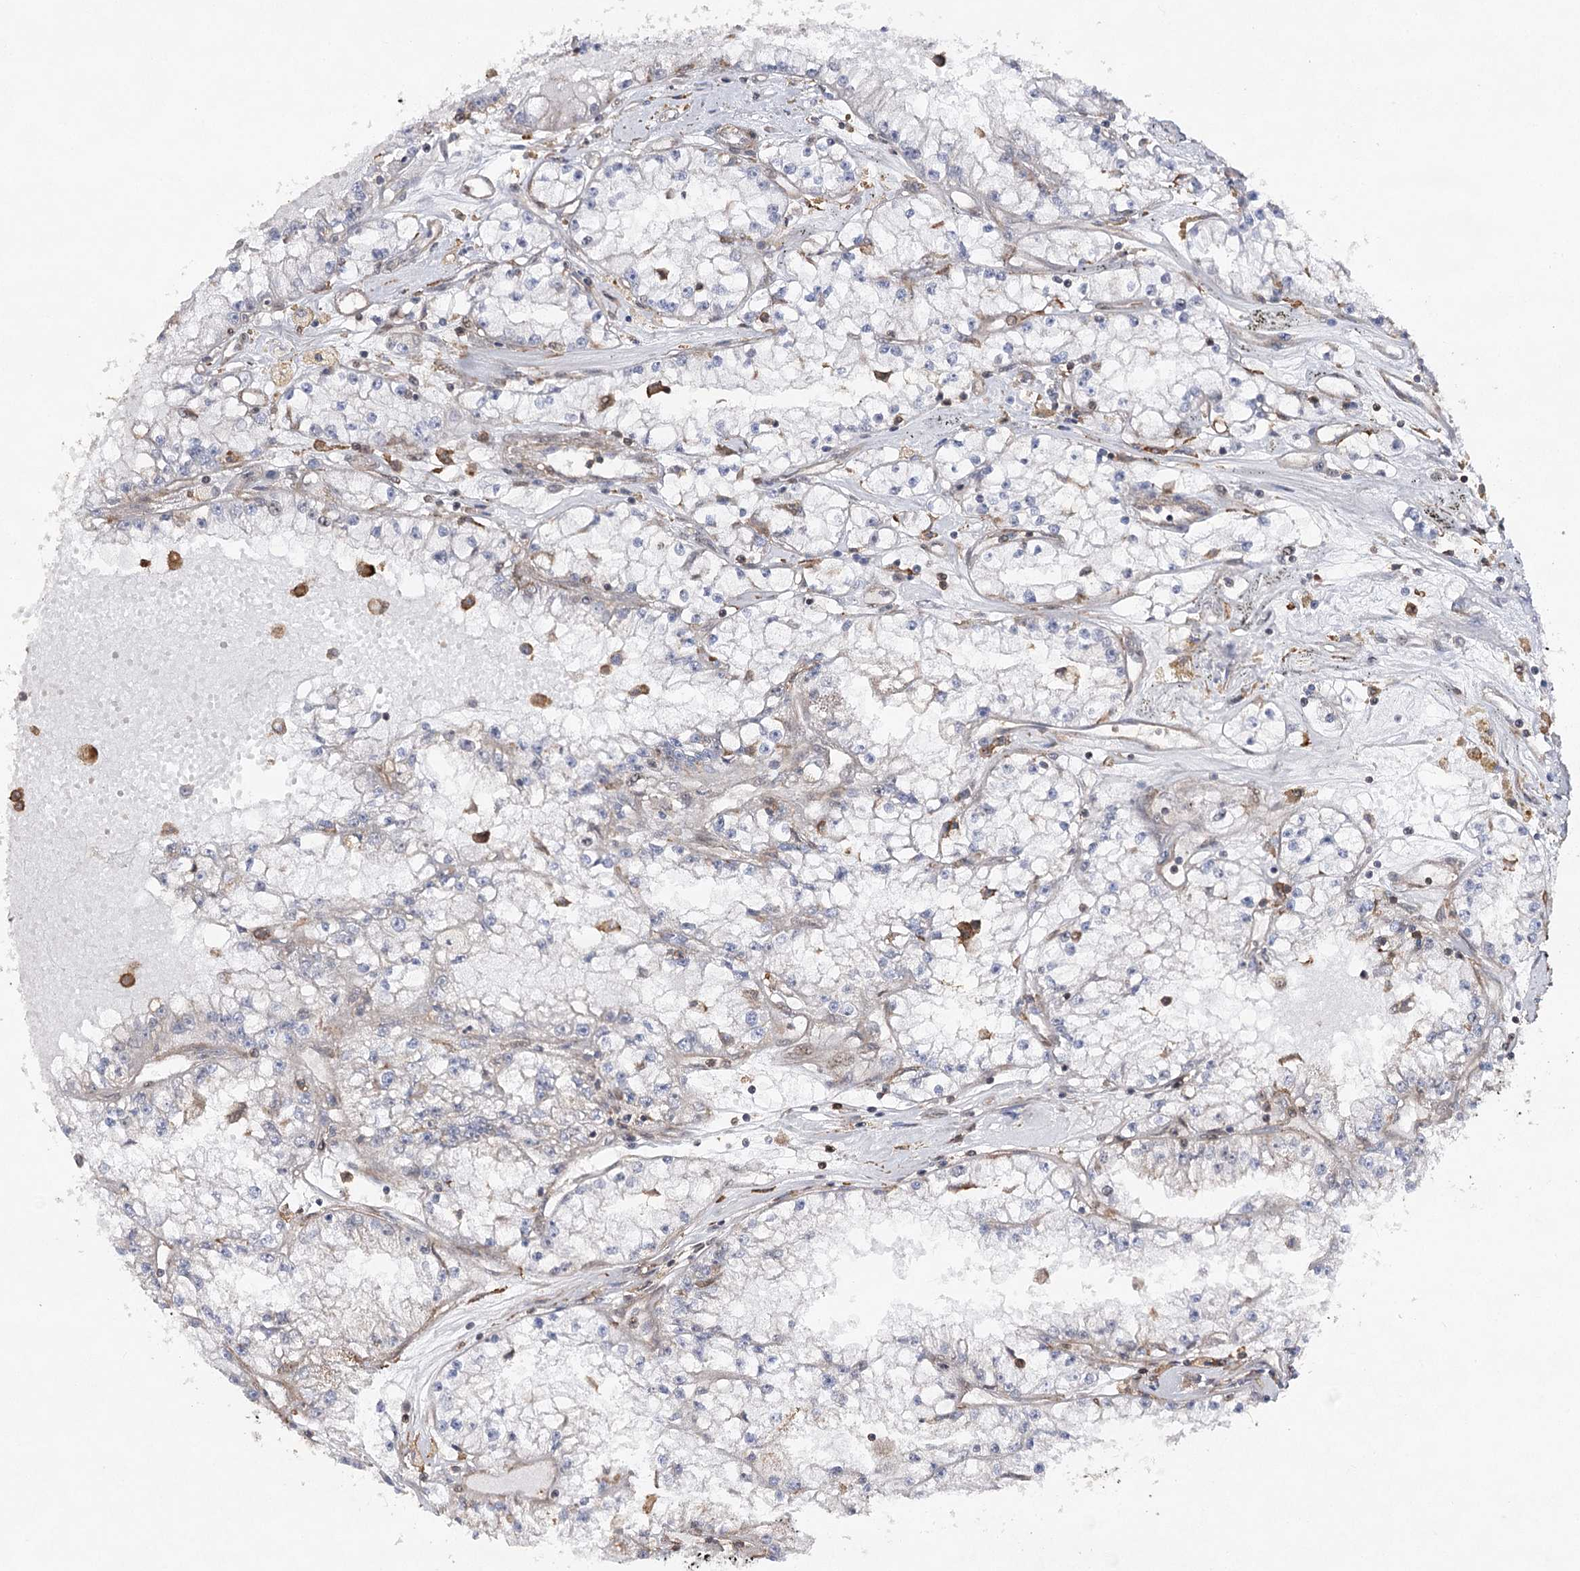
{"staining": {"intensity": "negative", "quantity": "none", "location": "none"}, "tissue": "renal cancer", "cell_type": "Tumor cells", "image_type": "cancer", "snomed": [{"axis": "morphology", "description": "Adenocarcinoma, NOS"}, {"axis": "topography", "description": "Kidney"}], "caption": "An immunohistochemistry (IHC) image of renal adenocarcinoma is shown. There is no staining in tumor cells of renal adenocarcinoma.", "gene": "OBSL1", "patient": {"sex": "male", "age": 56}}